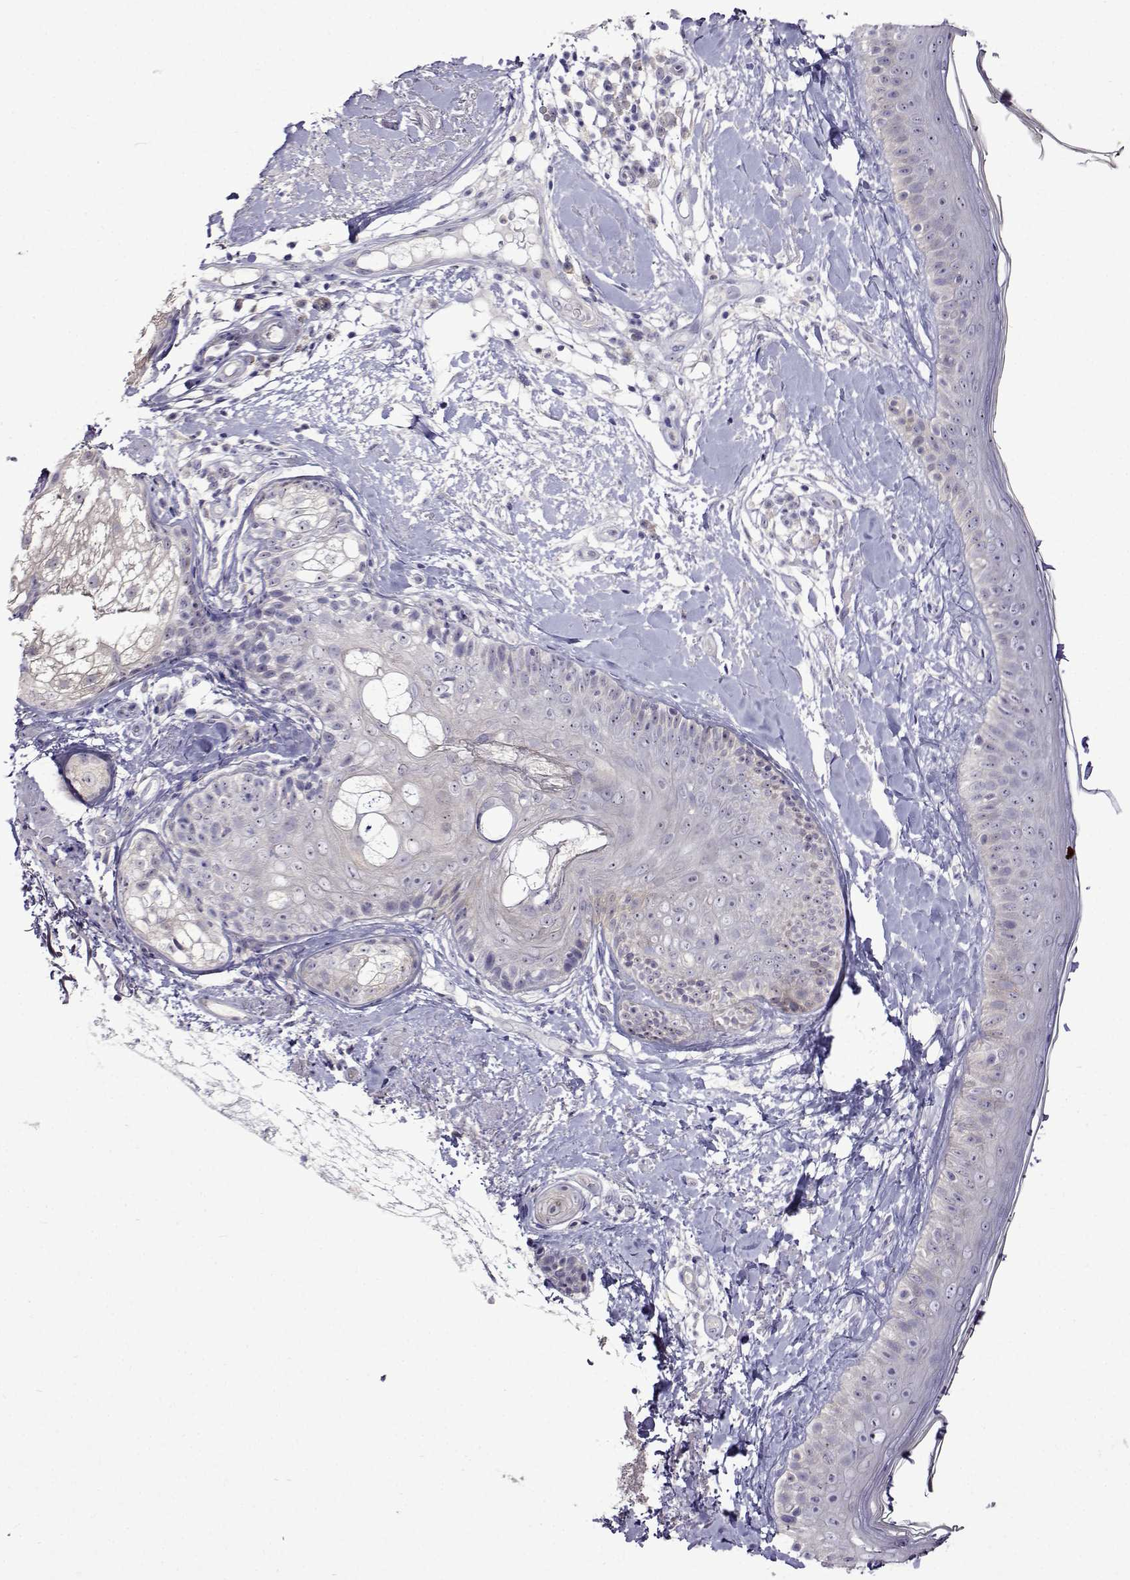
{"staining": {"intensity": "negative", "quantity": "none", "location": "none"}, "tissue": "skin", "cell_type": "Fibroblasts", "image_type": "normal", "snomed": [{"axis": "morphology", "description": "Normal tissue, NOS"}, {"axis": "topography", "description": "Skin"}], "caption": "The photomicrograph shows no staining of fibroblasts in normal skin.", "gene": "SULT2A1", "patient": {"sex": "male", "age": 73}}